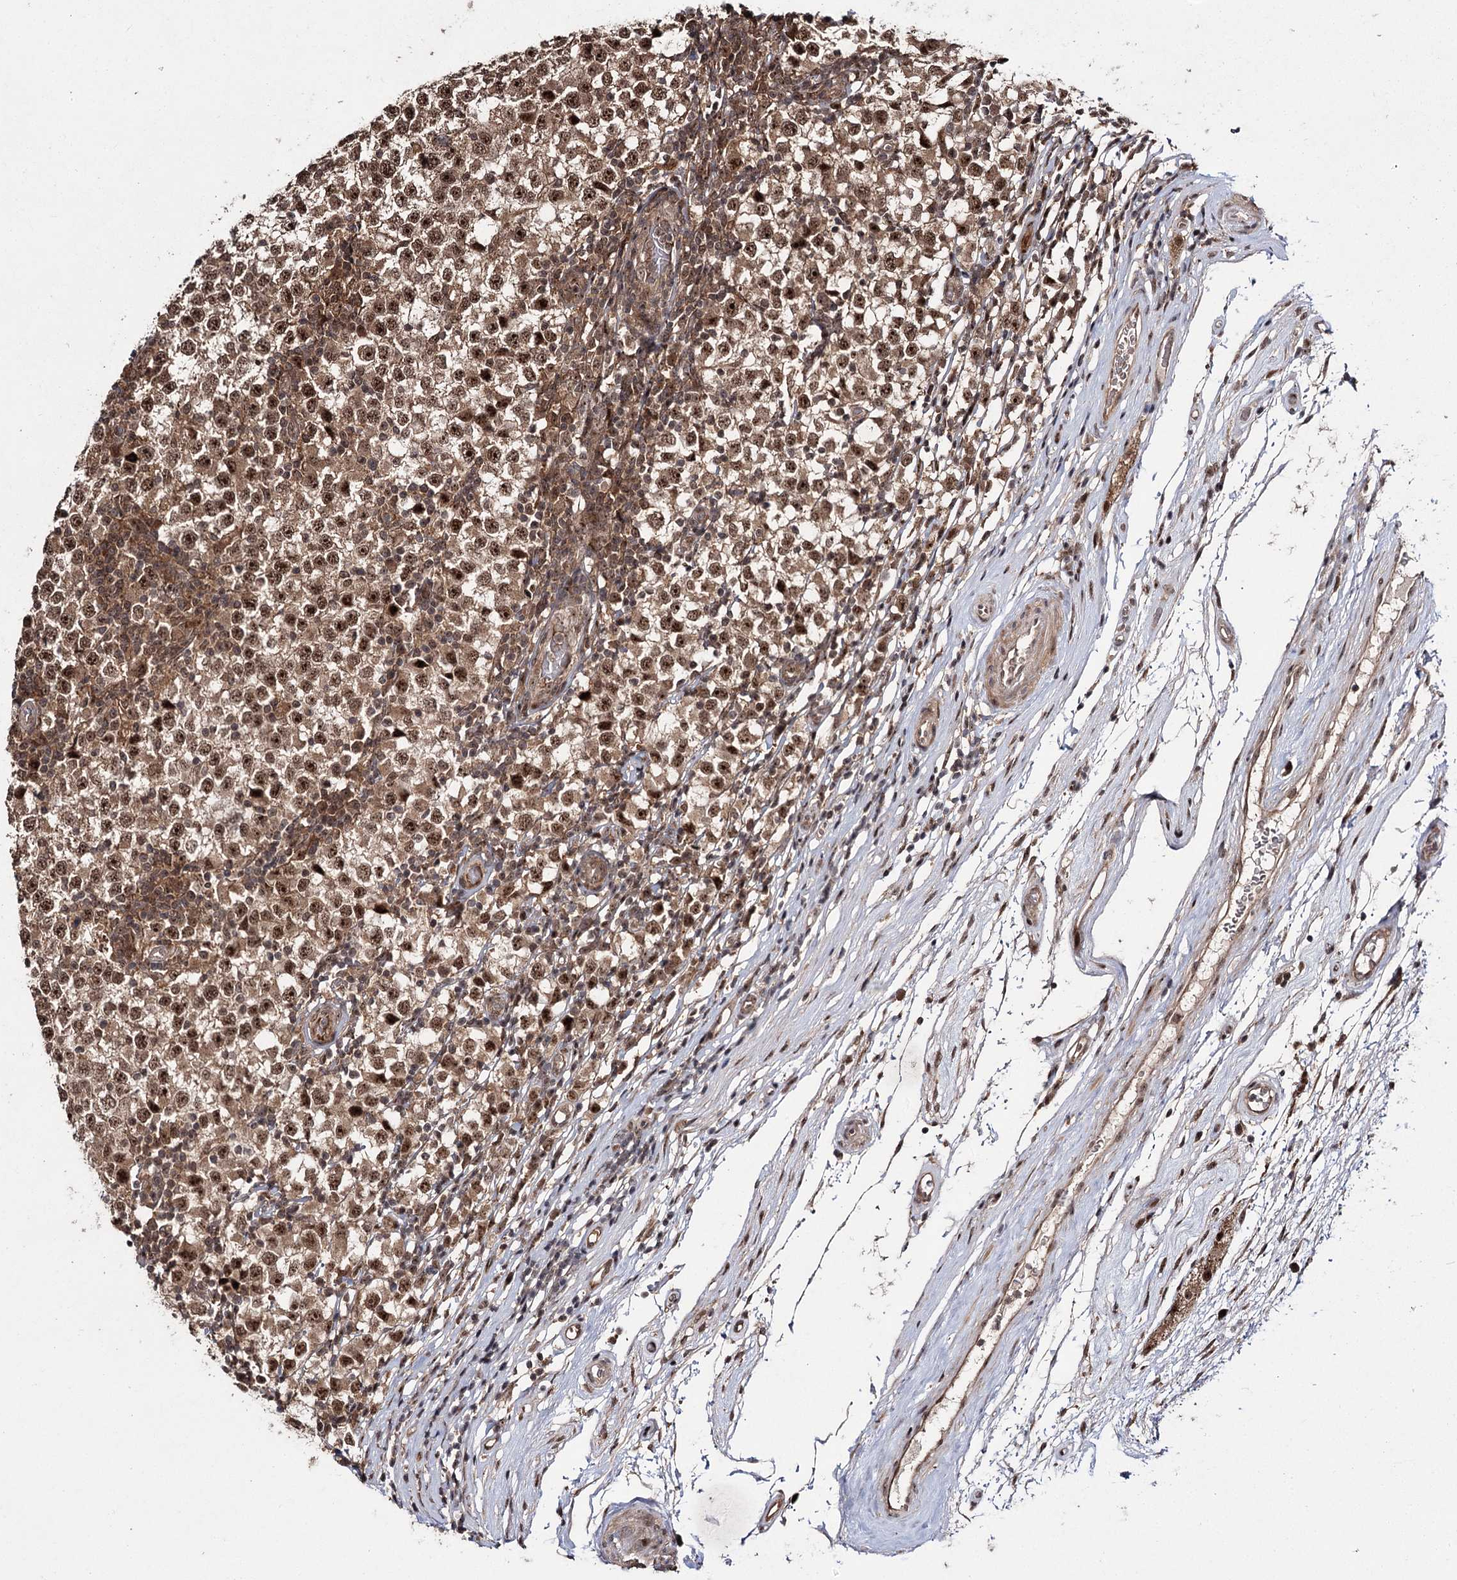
{"staining": {"intensity": "strong", "quantity": ">75%", "location": "cytoplasmic/membranous,nuclear"}, "tissue": "testis cancer", "cell_type": "Tumor cells", "image_type": "cancer", "snomed": [{"axis": "morphology", "description": "Seminoma, NOS"}, {"axis": "topography", "description": "Testis"}], "caption": "An immunohistochemistry micrograph of neoplastic tissue is shown. Protein staining in brown shows strong cytoplasmic/membranous and nuclear positivity in testis cancer (seminoma) within tumor cells.", "gene": "MKNK2", "patient": {"sex": "male", "age": 65}}